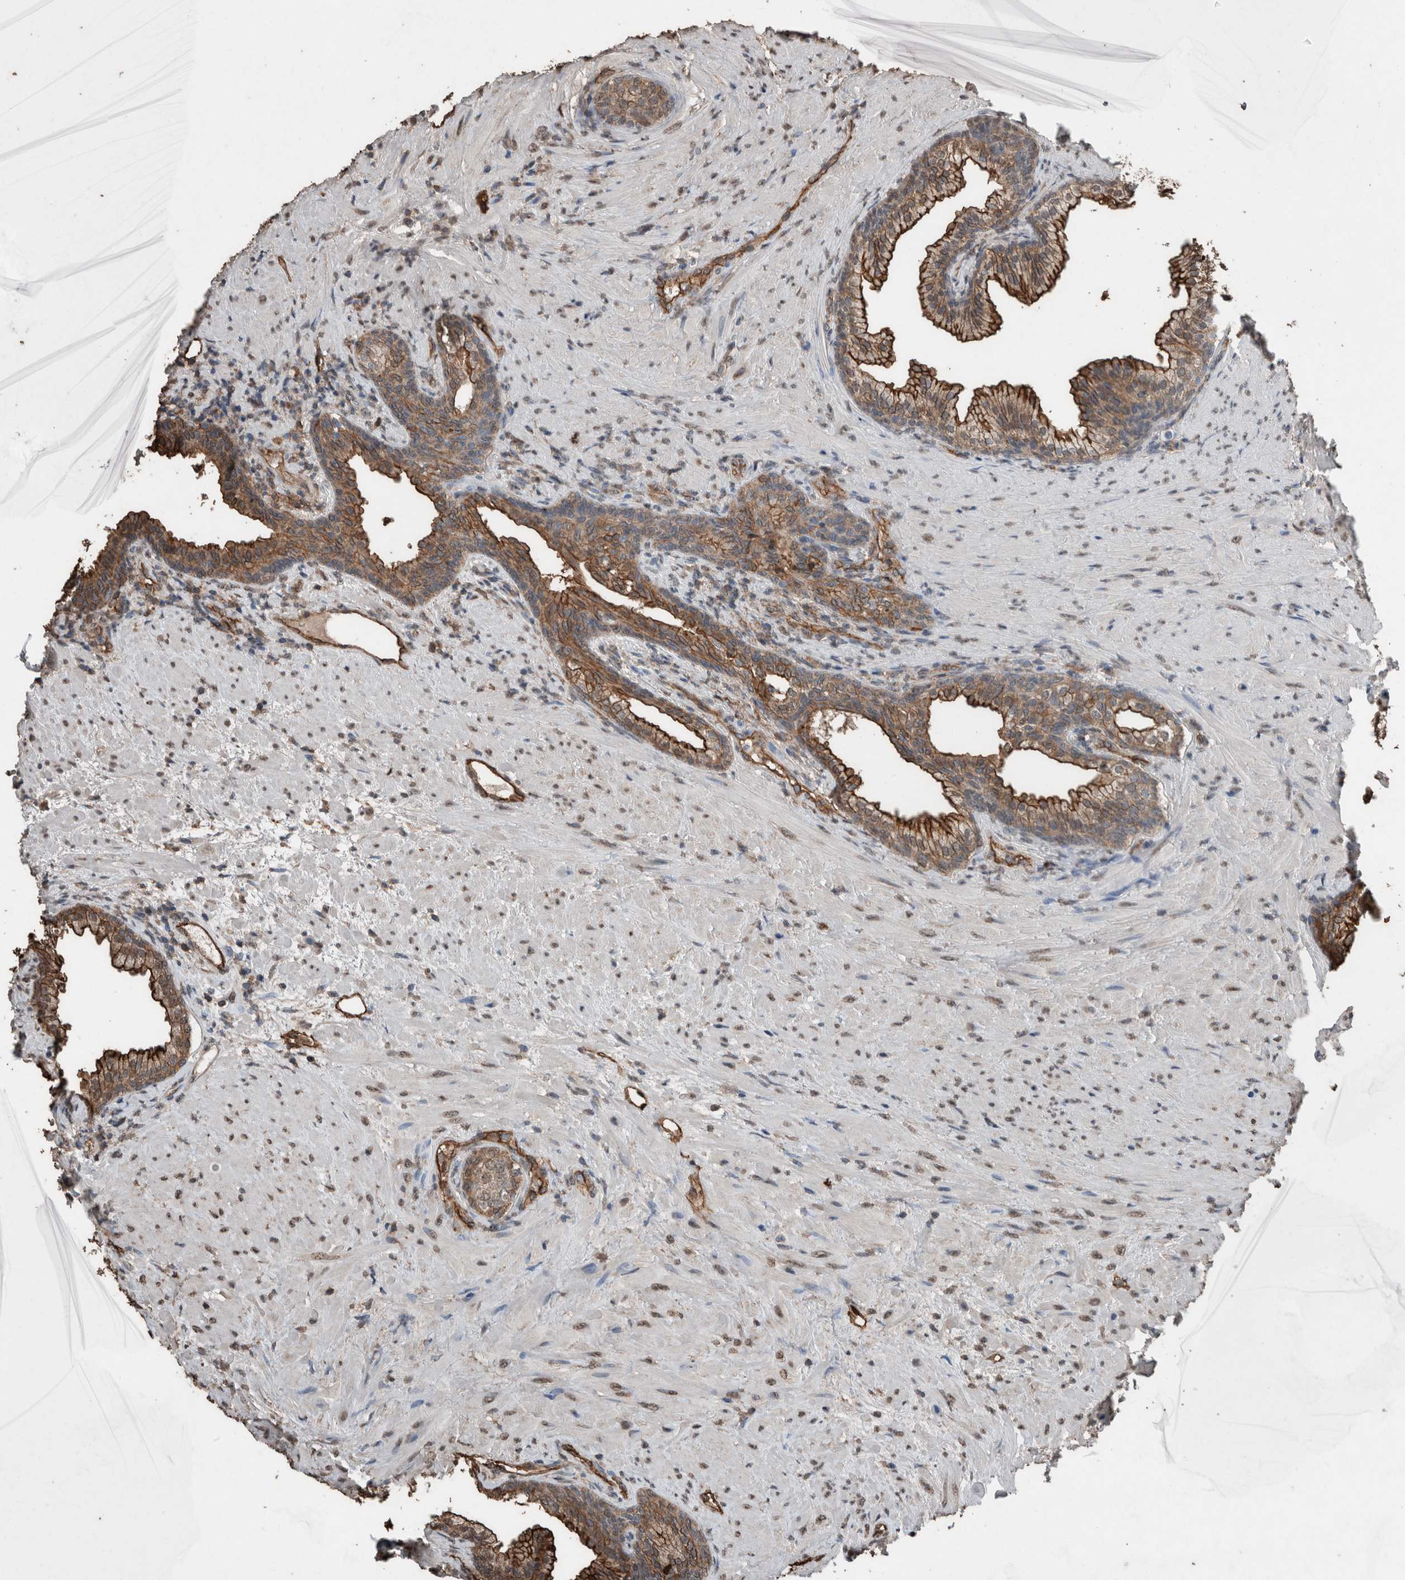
{"staining": {"intensity": "strong", "quantity": ">75%", "location": "cytoplasmic/membranous"}, "tissue": "prostate", "cell_type": "Glandular cells", "image_type": "normal", "snomed": [{"axis": "morphology", "description": "Normal tissue, NOS"}, {"axis": "topography", "description": "Prostate"}], "caption": "Immunohistochemistry of unremarkable prostate displays high levels of strong cytoplasmic/membranous staining in about >75% of glandular cells.", "gene": "S100A10", "patient": {"sex": "male", "age": 76}}